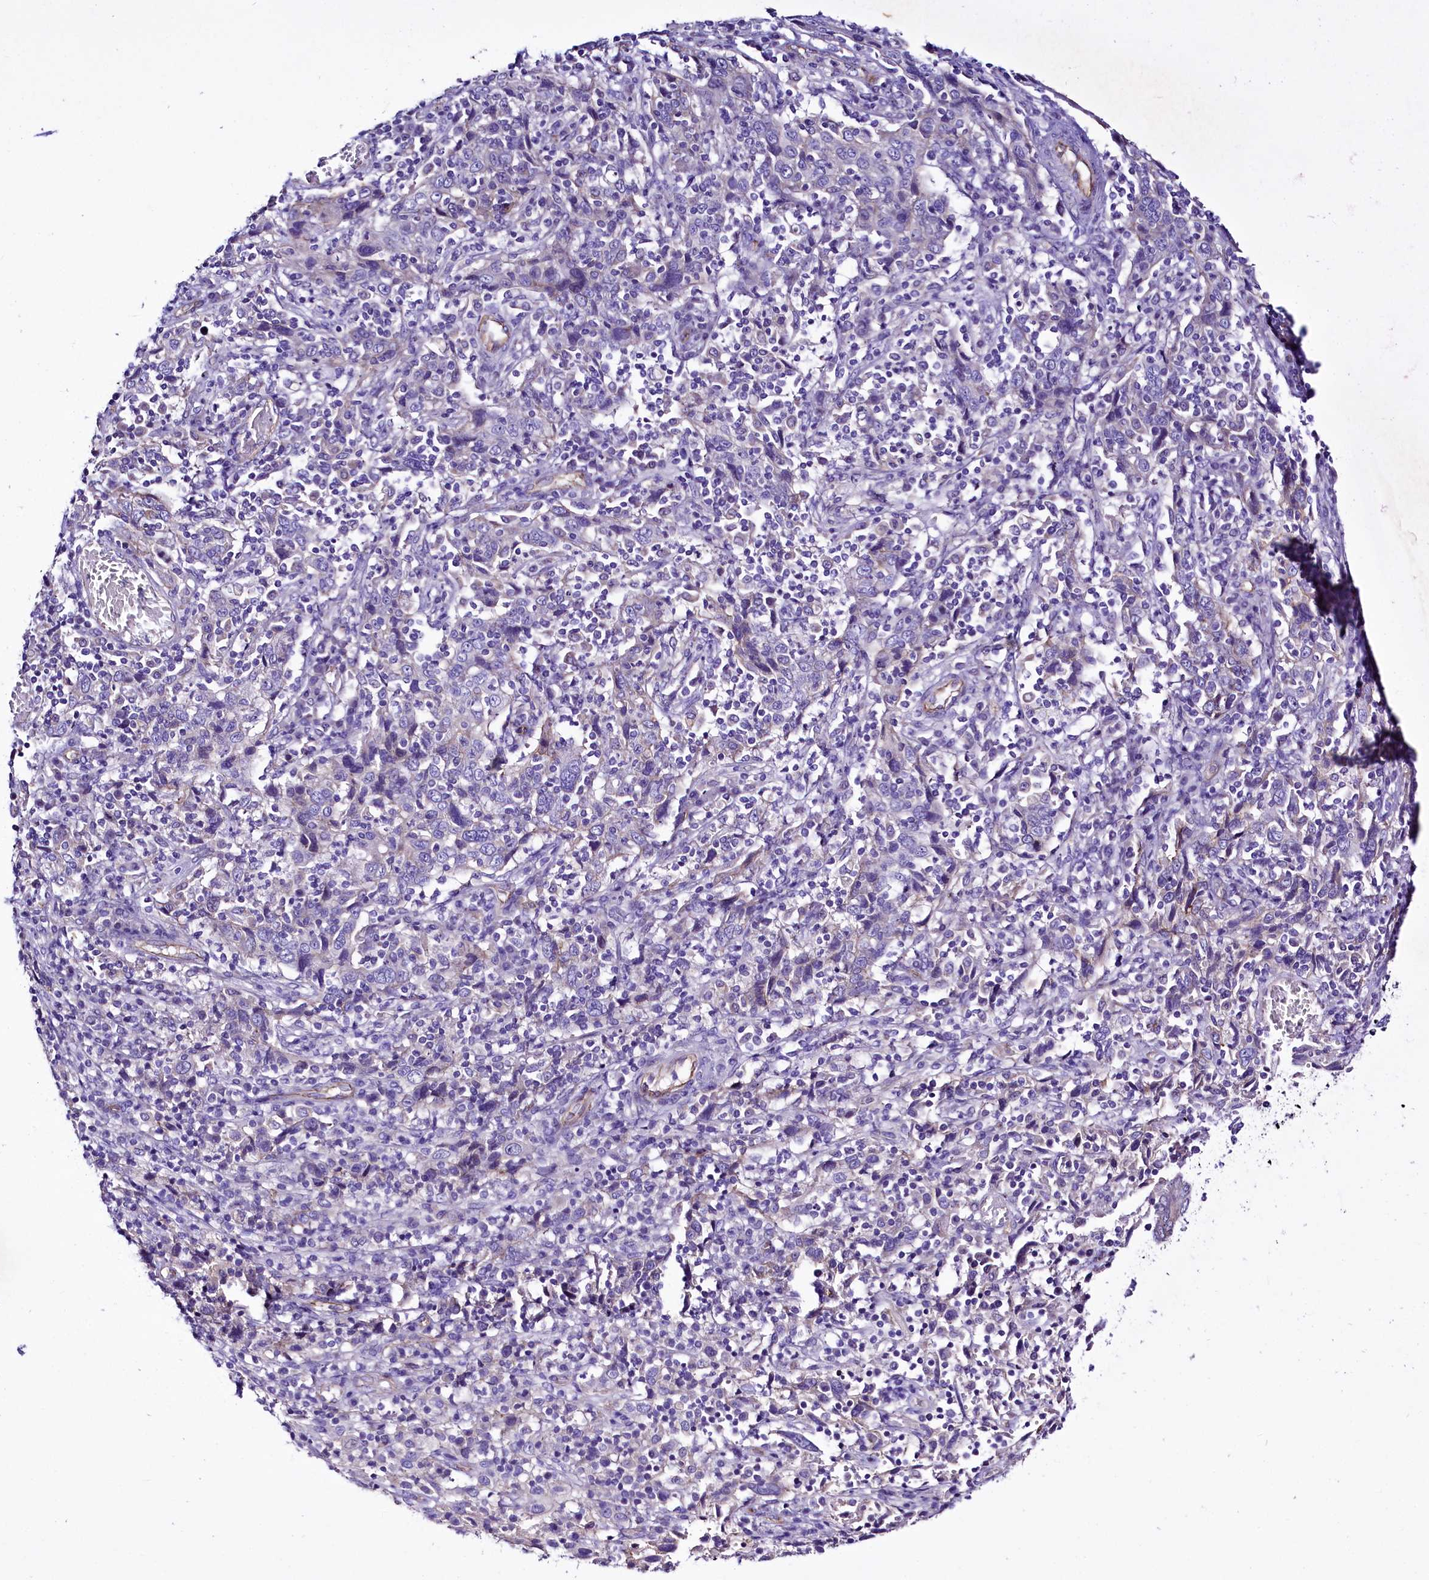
{"staining": {"intensity": "negative", "quantity": "none", "location": "none"}, "tissue": "cervical cancer", "cell_type": "Tumor cells", "image_type": "cancer", "snomed": [{"axis": "morphology", "description": "Squamous cell carcinoma, NOS"}, {"axis": "topography", "description": "Cervix"}], "caption": "IHC micrograph of human squamous cell carcinoma (cervical) stained for a protein (brown), which demonstrates no staining in tumor cells.", "gene": "SLF1", "patient": {"sex": "female", "age": 46}}